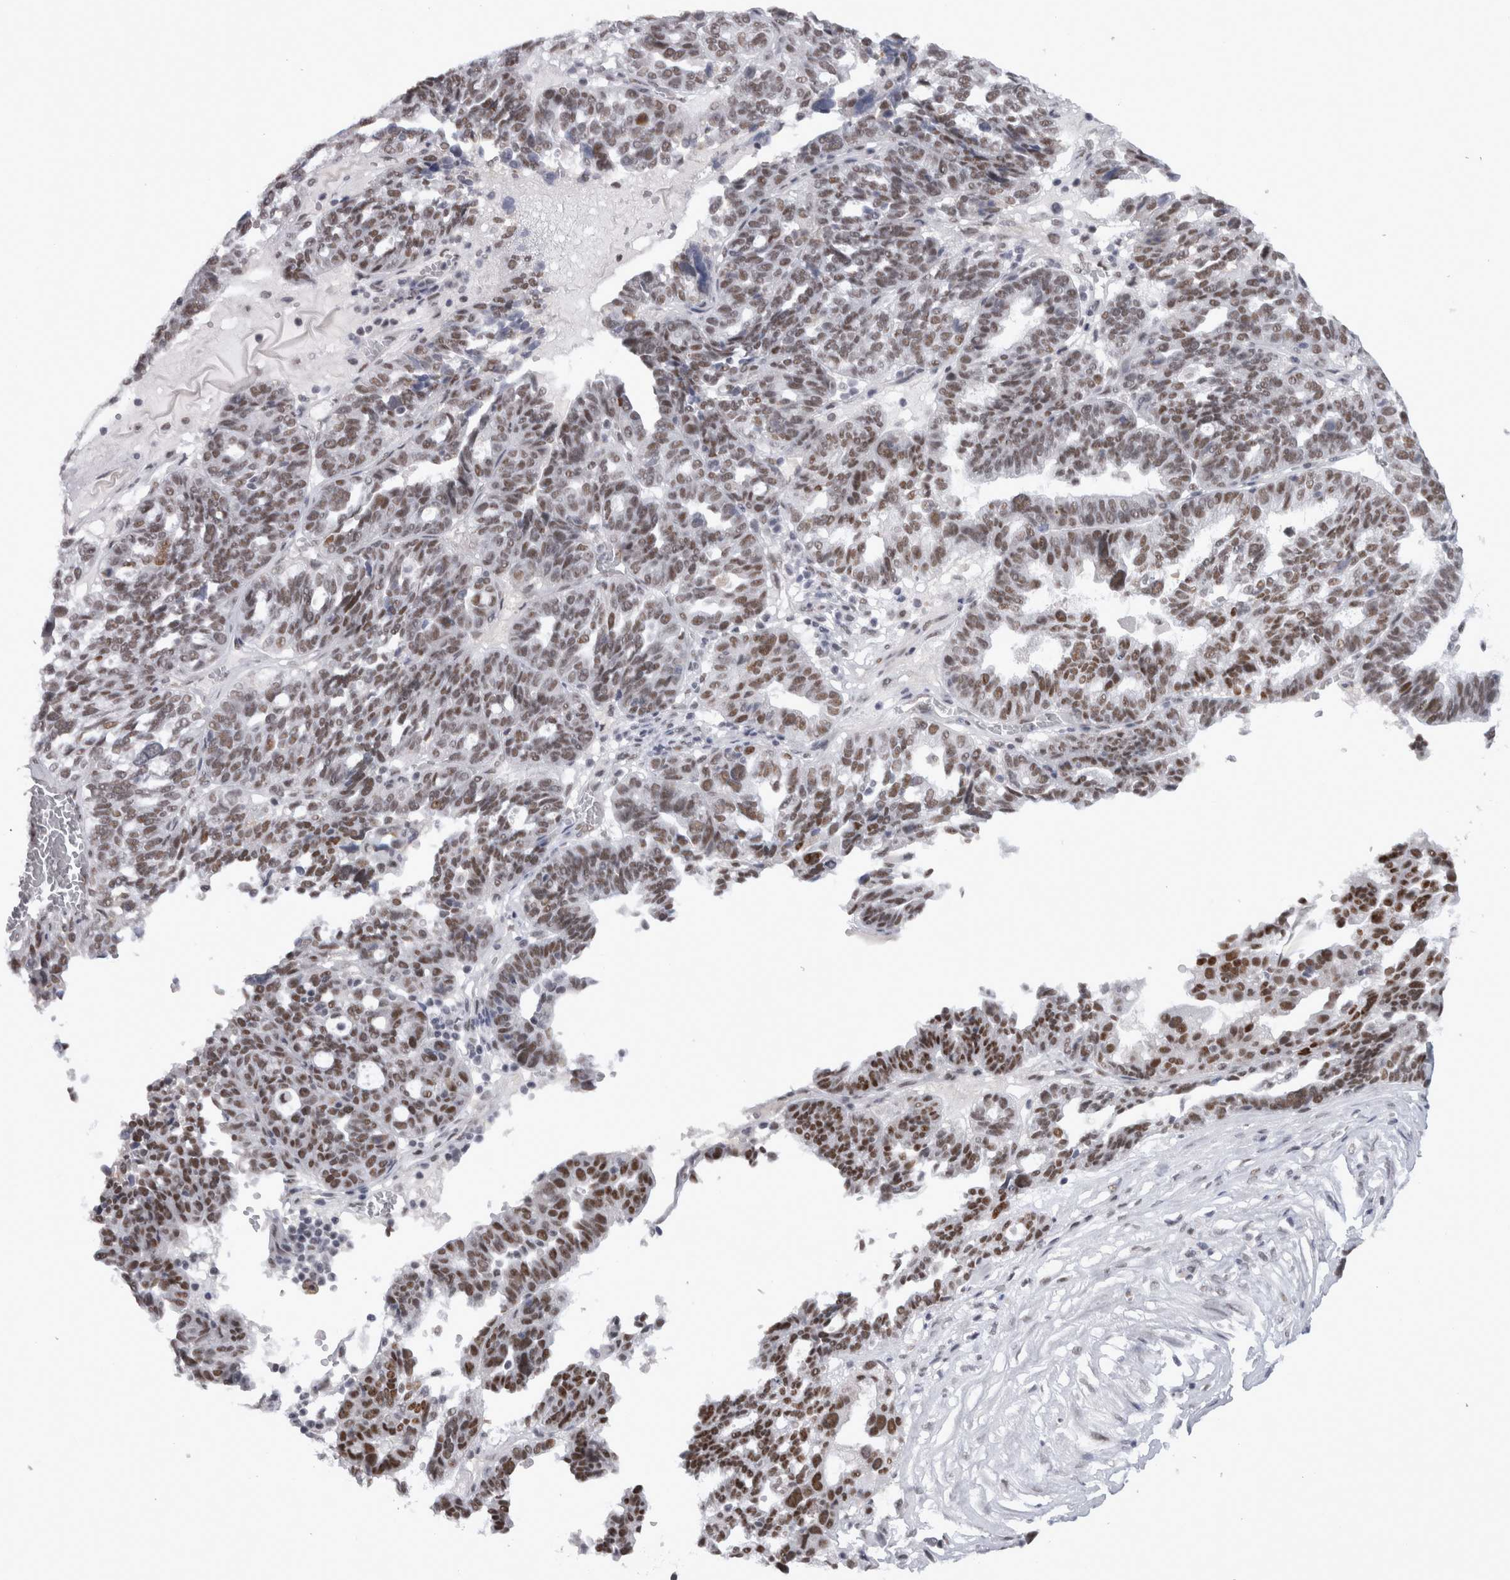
{"staining": {"intensity": "moderate", "quantity": ">75%", "location": "nuclear"}, "tissue": "ovarian cancer", "cell_type": "Tumor cells", "image_type": "cancer", "snomed": [{"axis": "morphology", "description": "Cystadenocarcinoma, serous, NOS"}, {"axis": "topography", "description": "Ovary"}], "caption": "DAB immunohistochemical staining of ovarian cancer (serous cystadenocarcinoma) displays moderate nuclear protein staining in approximately >75% of tumor cells.", "gene": "API5", "patient": {"sex": "female", "age": 59}}